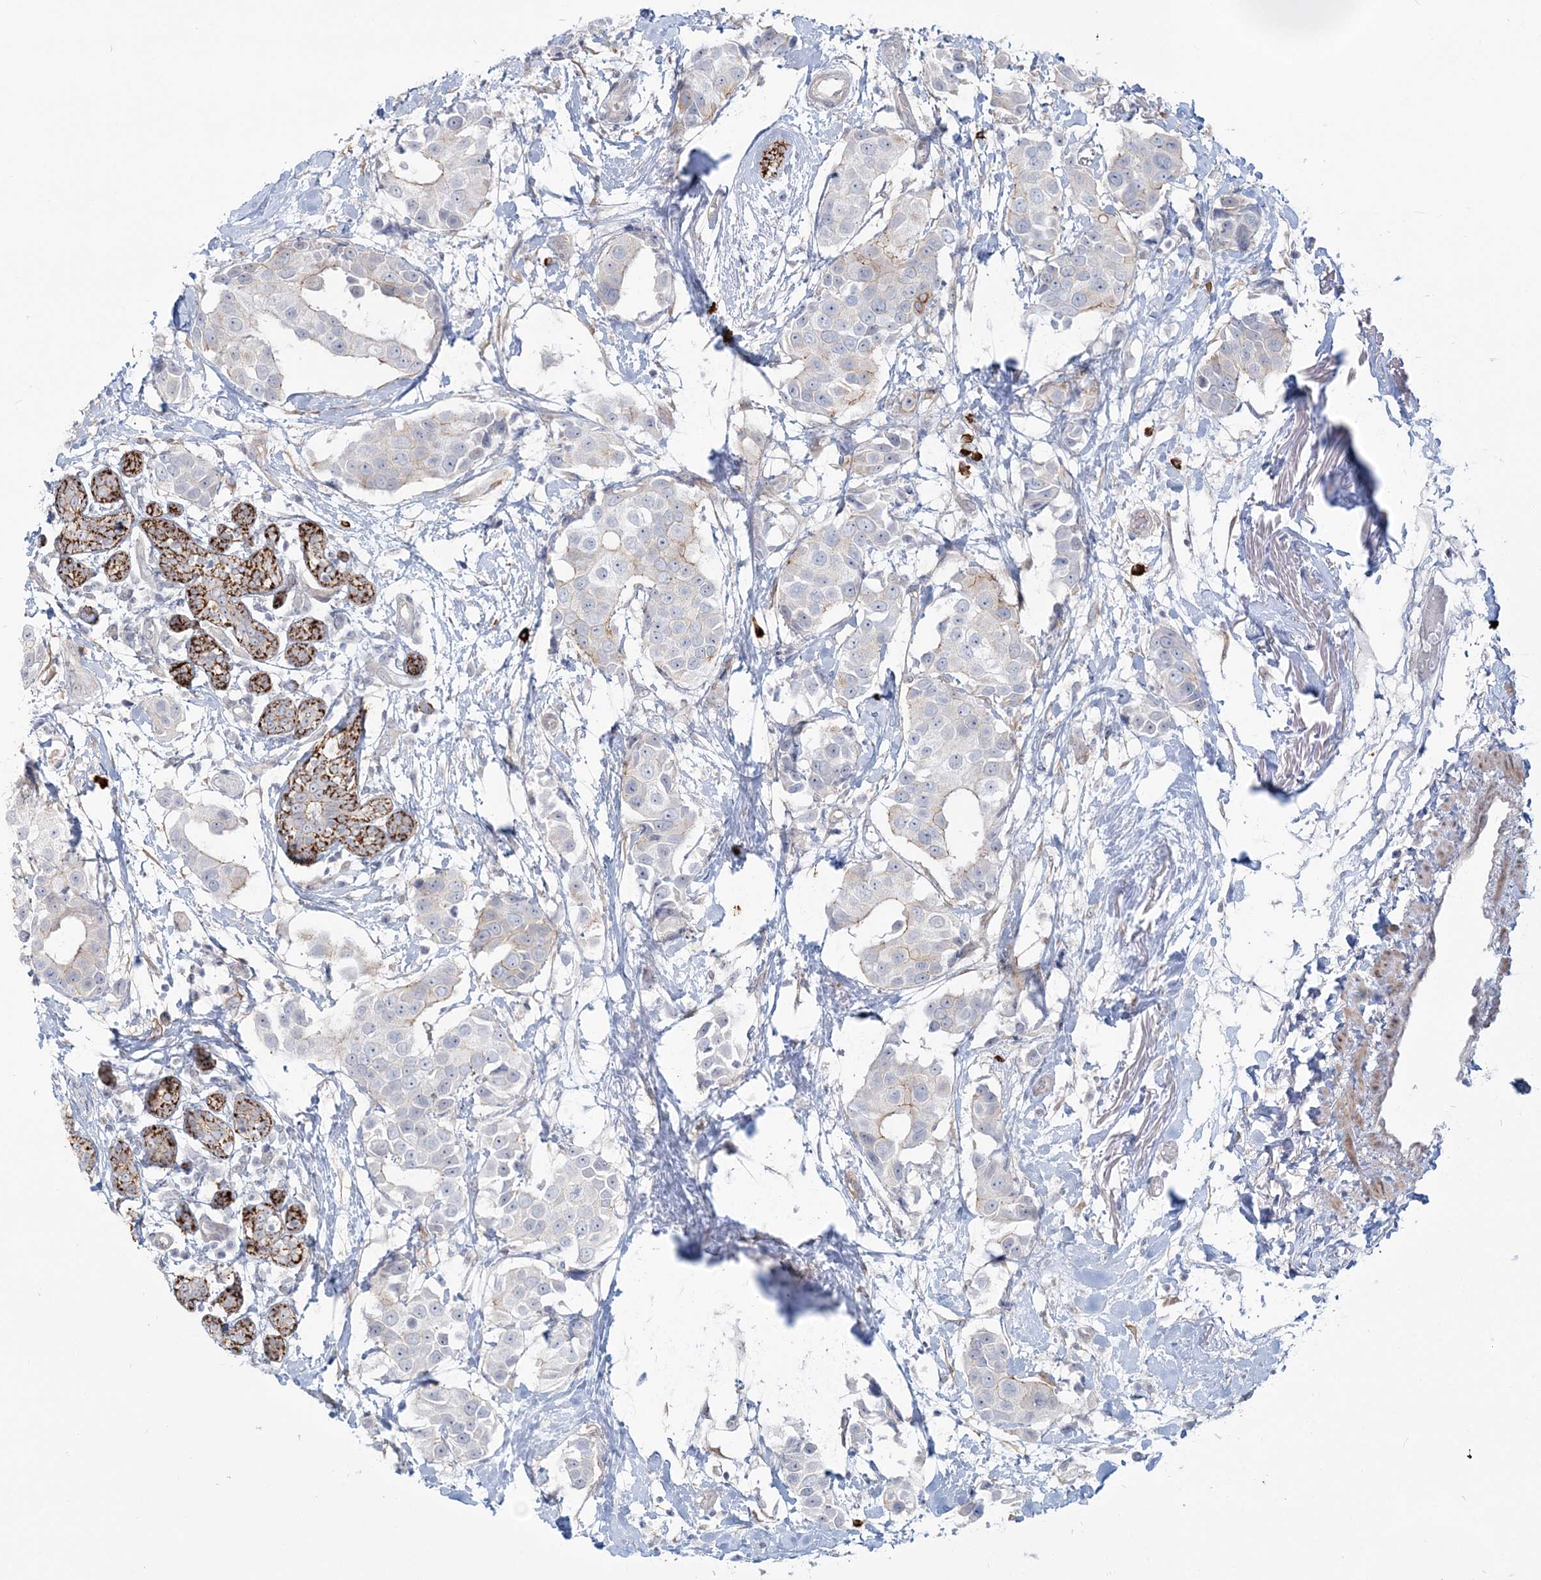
{"staining": {"intensity": "negative", "quantity": "none", "location": "none"}, "tissue": "breast cancer", "cell_type": "Tumor cells", "image_type": "cancer", "snomed": [{"axis": "morphology", "description": "Normal tissue, NOS"}, {"axis": "morphology", "description": "Duct carcinoma"}, {"axis": "topography", "description": "Breast"}], "caption": "Breast cancer was stained to show a protein in brown. There is no significant staining in tumor cells.", "gene": "SH3PXD2A", "patient": {"sex": "female", "age": 39}}